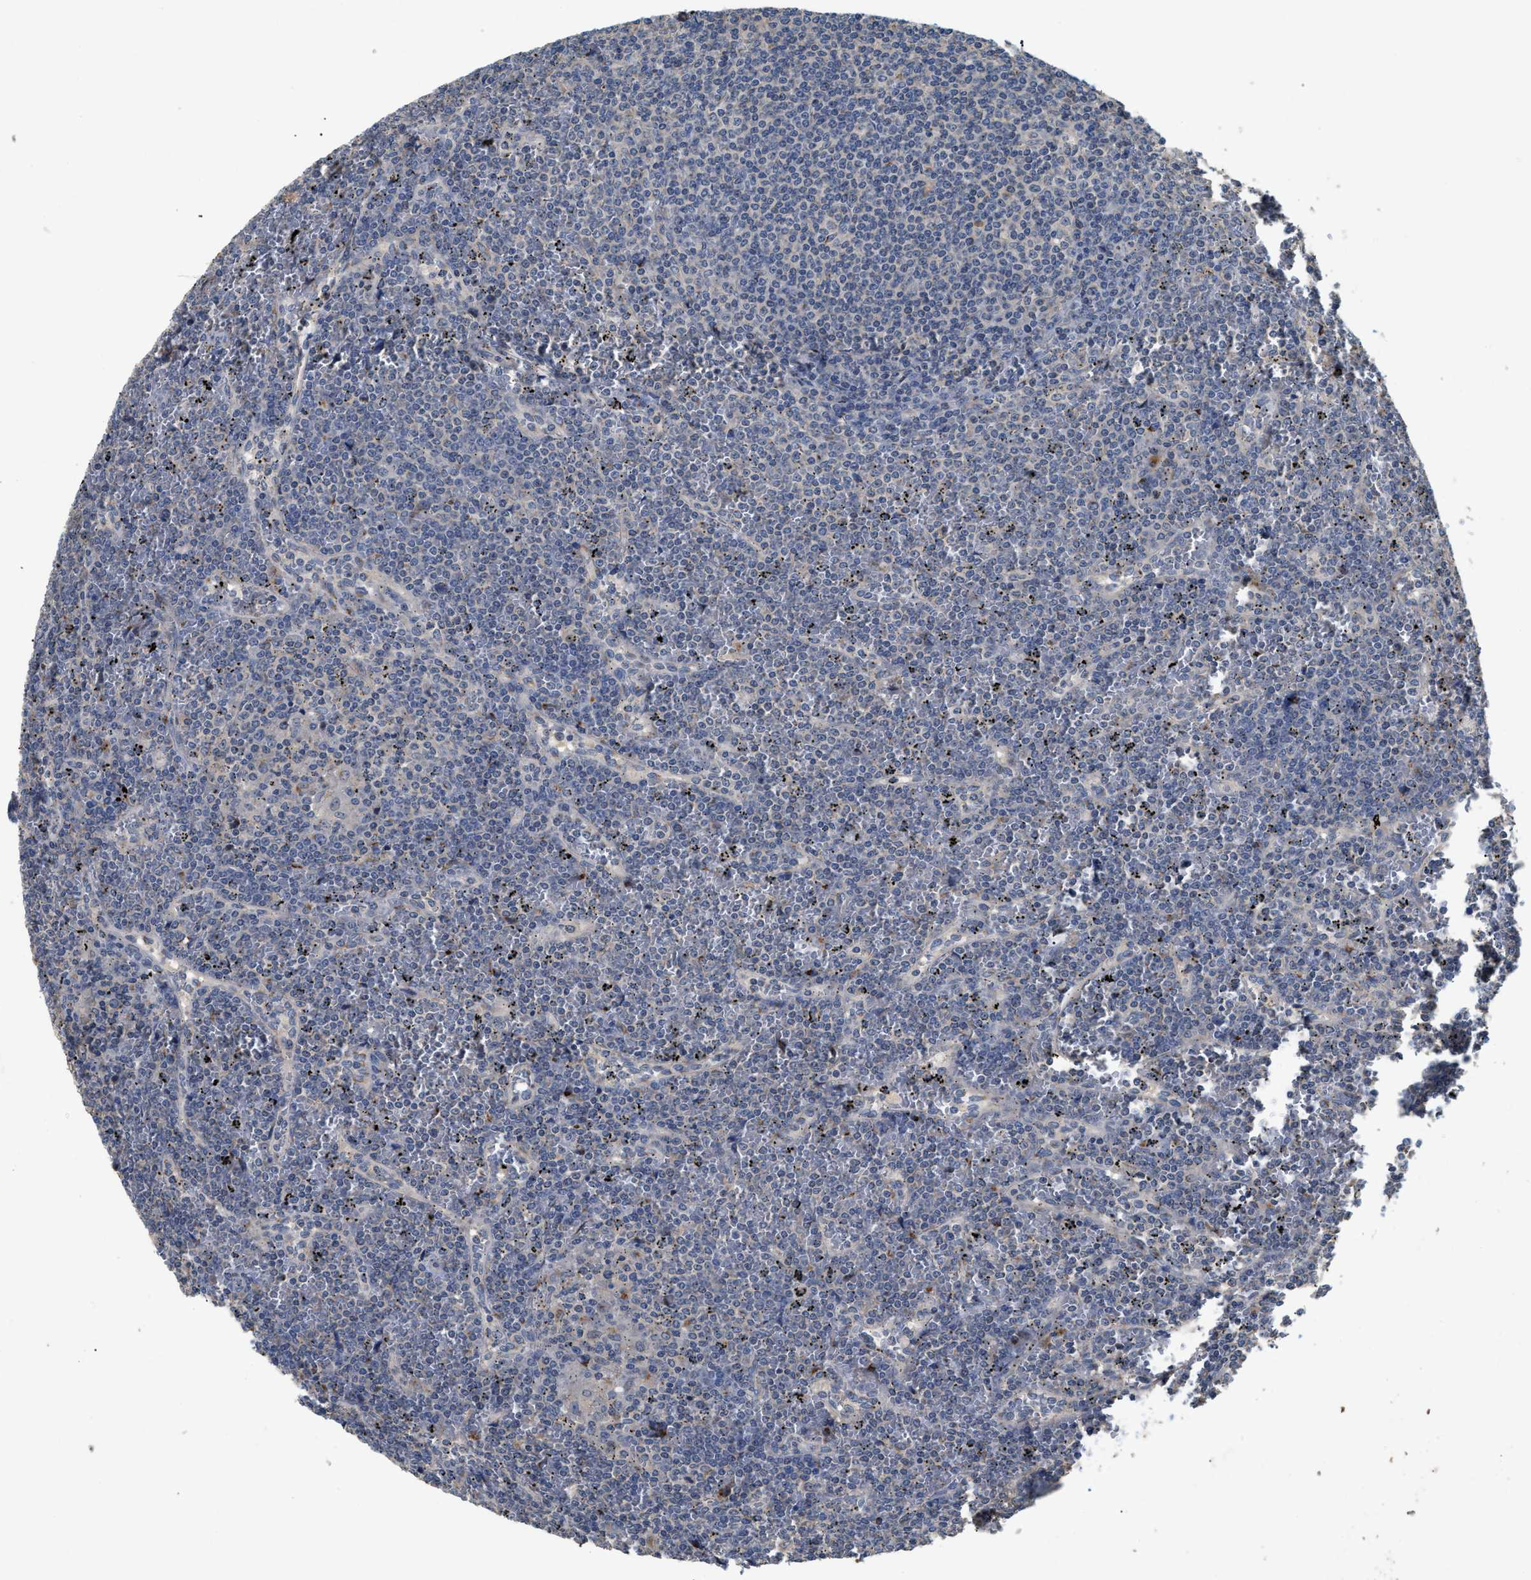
{"staining": {"intensity": "negative", "quantity": "none", "location": "none"}, "tissue": "lymphoma", "cell_type": "Tumor cells", "image_type": "cancer", "snomed": [{"axis": "morphology", "description": "Malignant lymphoma, non-Hodgkin's type, Low grade"}, {"axis": "topography", "description": "Spleen"}], "caption": "This is an IHC histopathology image of lymphoma. There is no expression in tumor cells.", "gene": "SIK2", "patient": {"sex": "female", "age": 19}}